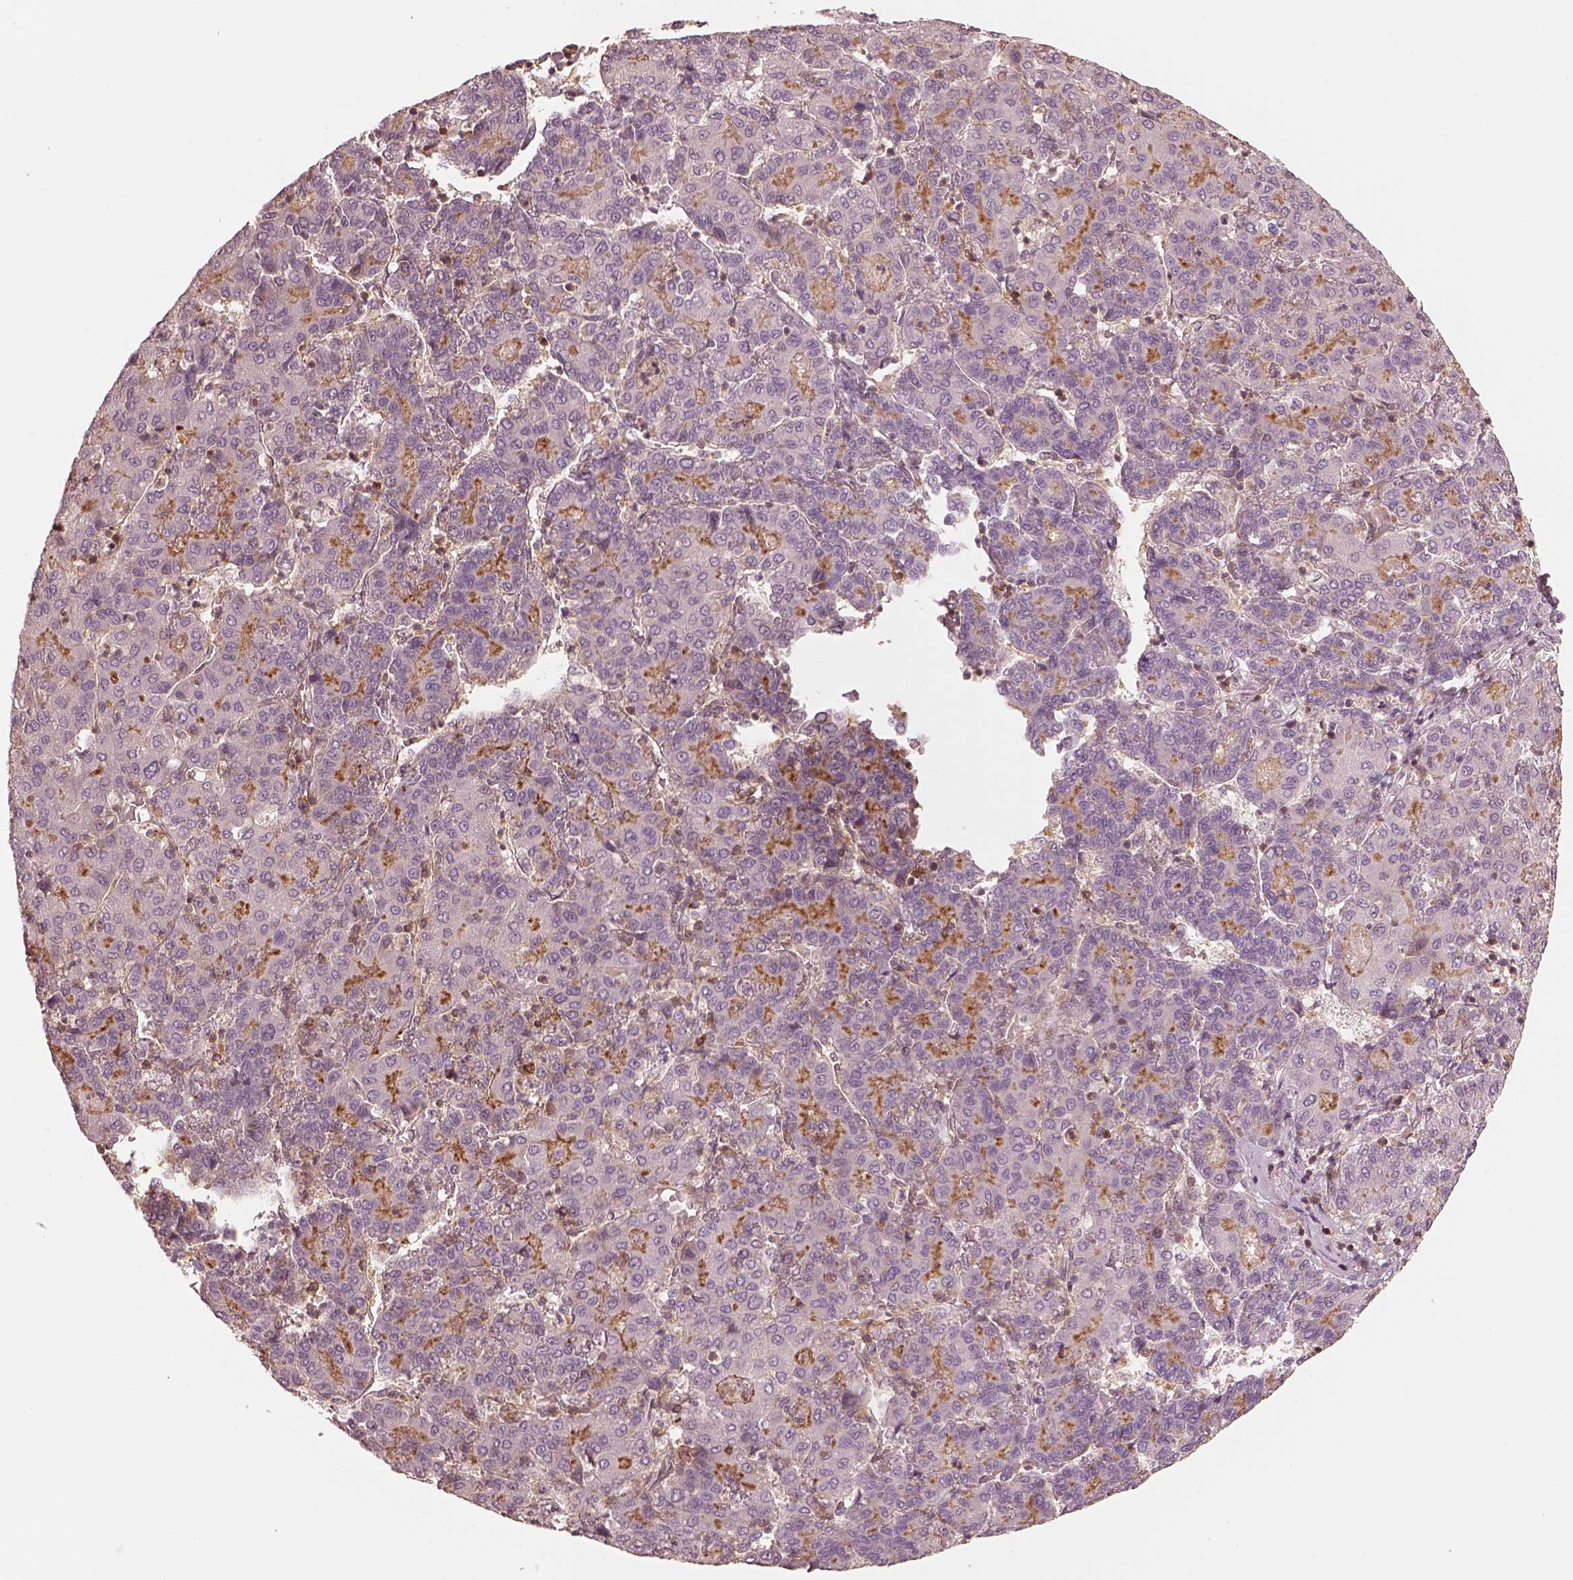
{"staining": {"intensity": "strong", "quantity": "<25%", "location": "cytoplasmic/membranous"}, "tissue": "liver cancer", "cell_type": "Tumor cells", "image_type": "cancer", "snomed": [{"axis": "morphology", "description": "Carcinoma, Hepatocellular, NOS"}, {"axis": "topography", "description": "Liver"}], "caption": "Liver cancer (hepatocellular carcinoma) tissue shows strong cytoplasmic/membranous expression in about <25% of tumor cells", "gene": "FAM107B", "patient": {"sex": "male", "age": 65}}